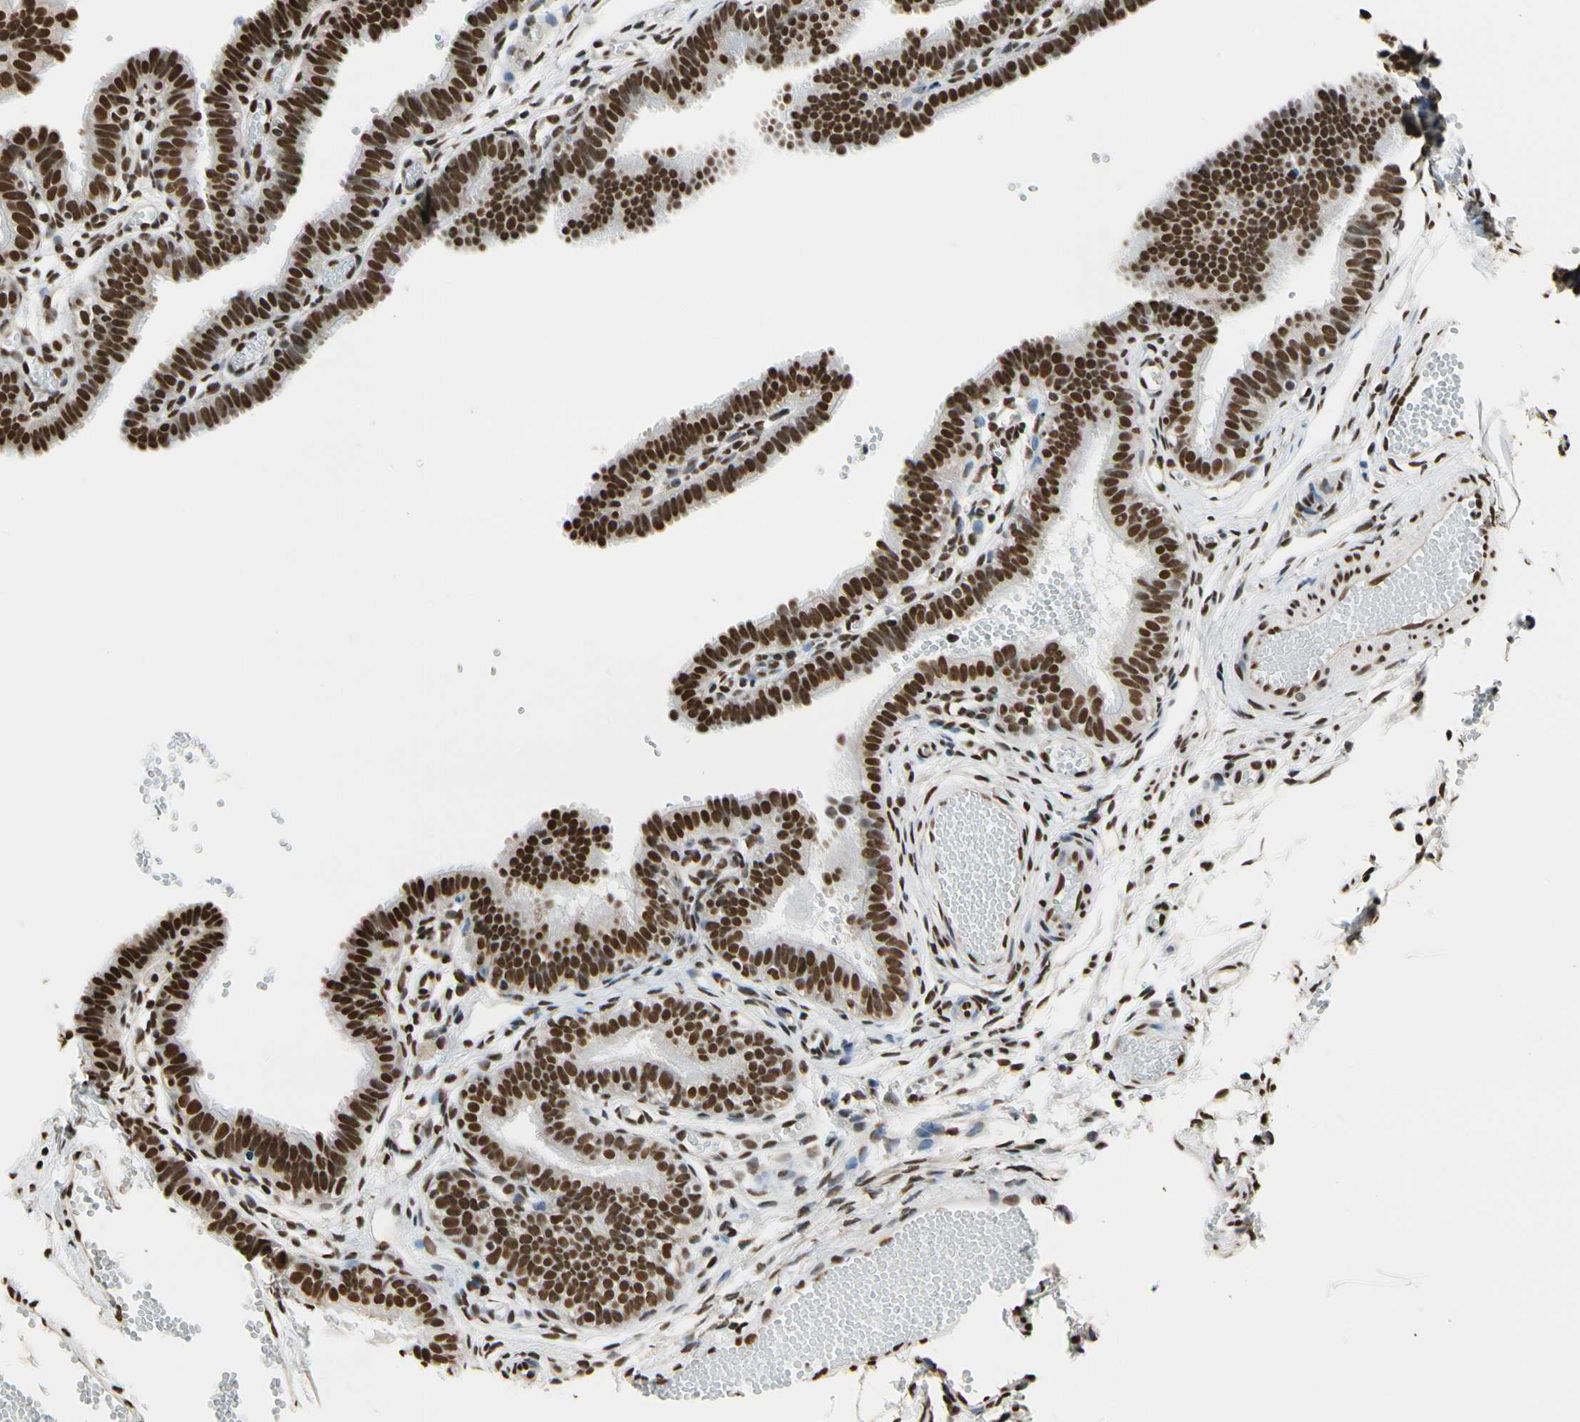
{"staining": {"intensity": "strong", "quantity": ">75%", "location": "nuclear"}, "tissue": "fallopian tube", "cell_type": "Glandular cells", "image_type": "normal", "snomed": [{"axis": "morphology", "description": "Normal tissue, NOS"}, {"axis": "topography", "description": "Fallopian tube"}, {"axis": "topography", "description": "Placenta"}], "caption": "The image demonstrates staining of normal fallopian tube, revealing strong nuclear protein positivity (brown color) within glandular cells. The staining was performed using DAB (3,3'-diaminobenzidine), with brown indicating positive protein expression. Nuclei are stained blue with hematoxylin.", "gene": "HNRNPK", "patient": {"sex": "female", "age": 34}}